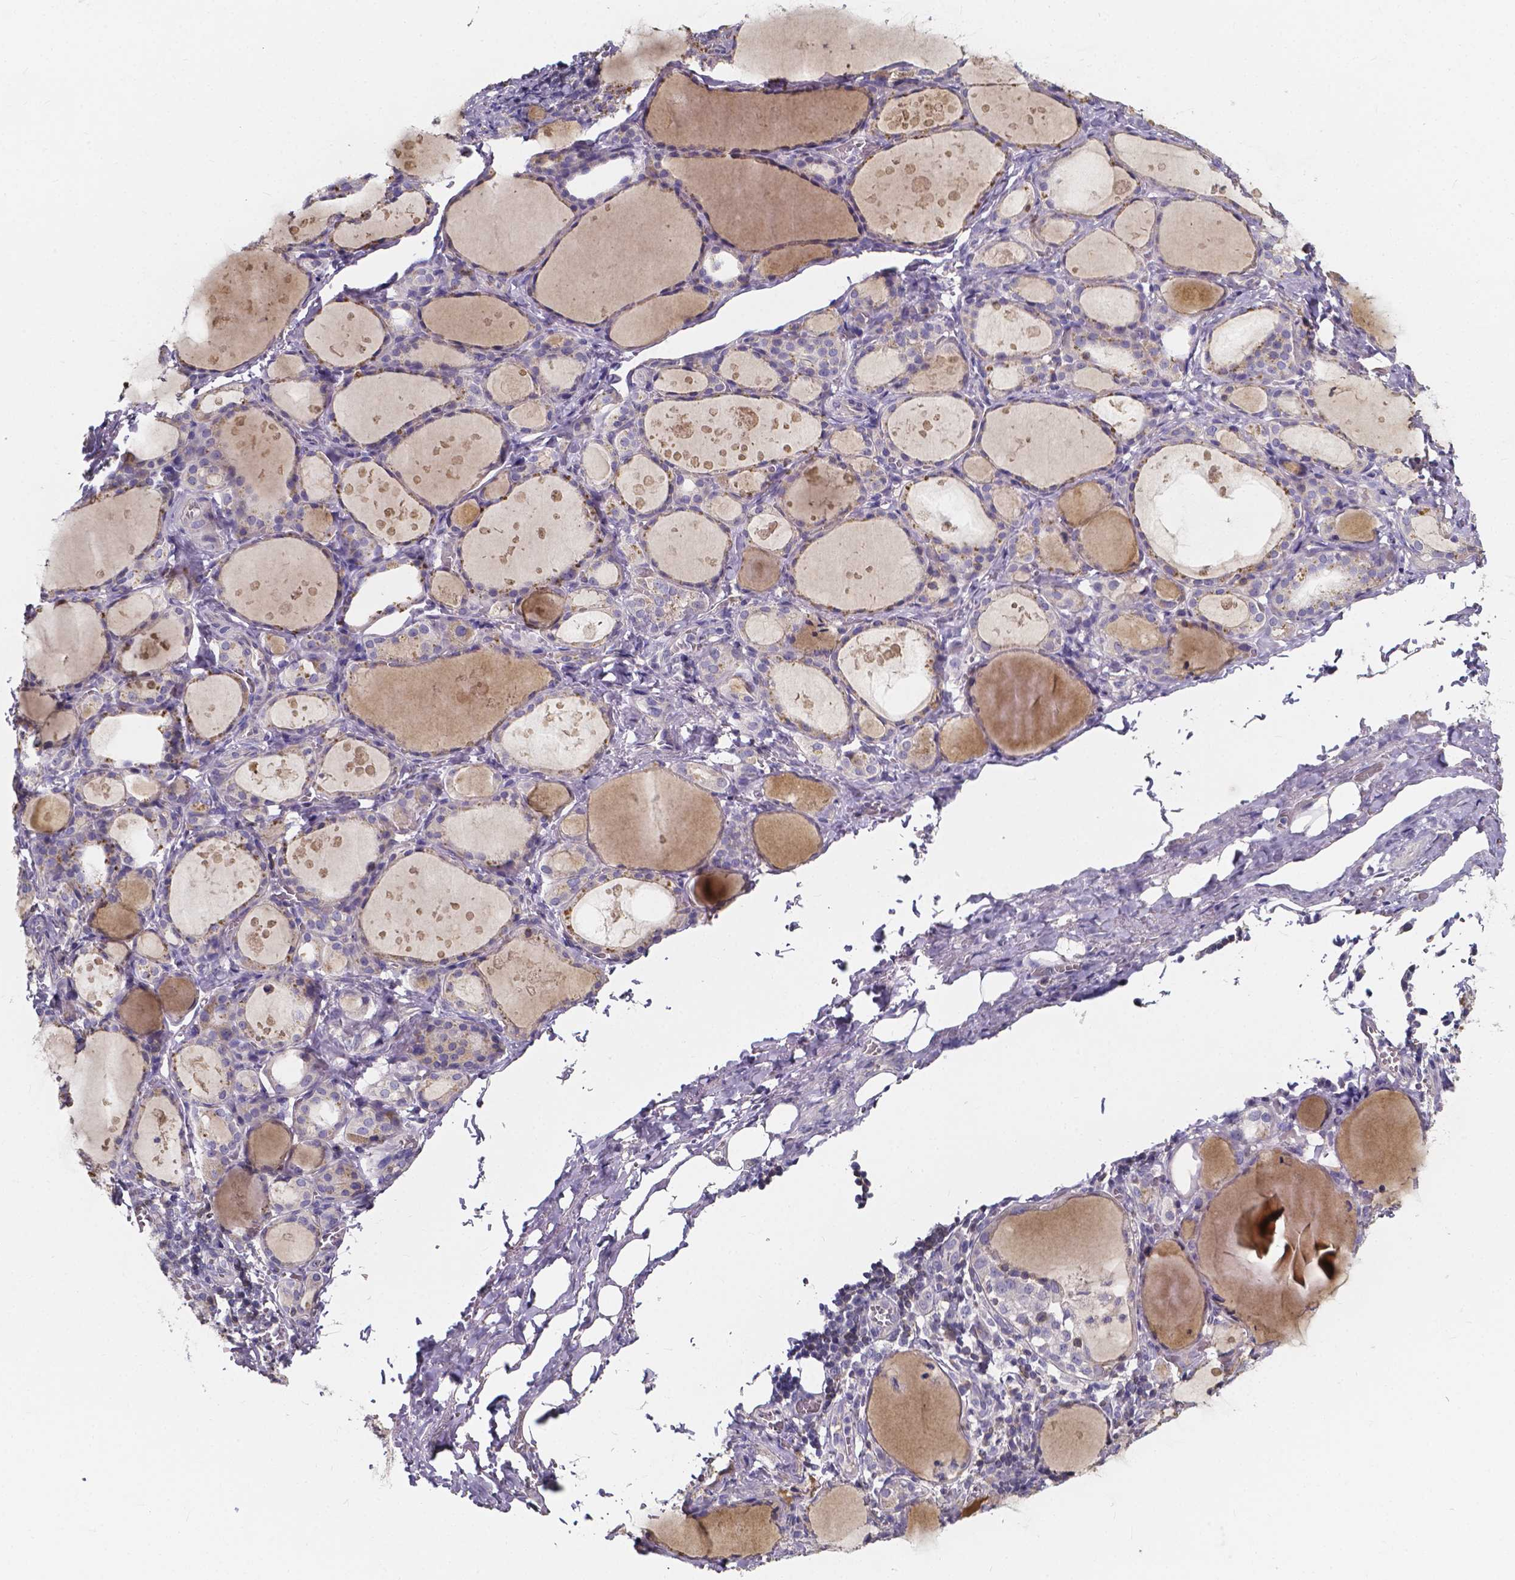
{"staining": {"intensity": "moderate", "quantity": "<25%", "location": "cytoplasmic/membranous"}, "tissue": "thyroid gland", "cell_type": "Glandular cells", "image_type": "normal", "snomed": [{"axis": "morphology", "description": "Normal tissue, NOS"}, {"axis": "topography", "description": "Thyroid gland"}], "caption": "Immunohistochemical staining of normal human thyroid gland demonstrates moderate cytoplasmic/membranous protein positivity in about <25% of glandular cells. The staining was performed using DAB (3,3'-diaminobenzidine), with brown indicating positive protein expression. Nuclei are stained blue with hematoxylin.", "gene": "THEMIS", "patient": {"sex": "male", "age": 68}}